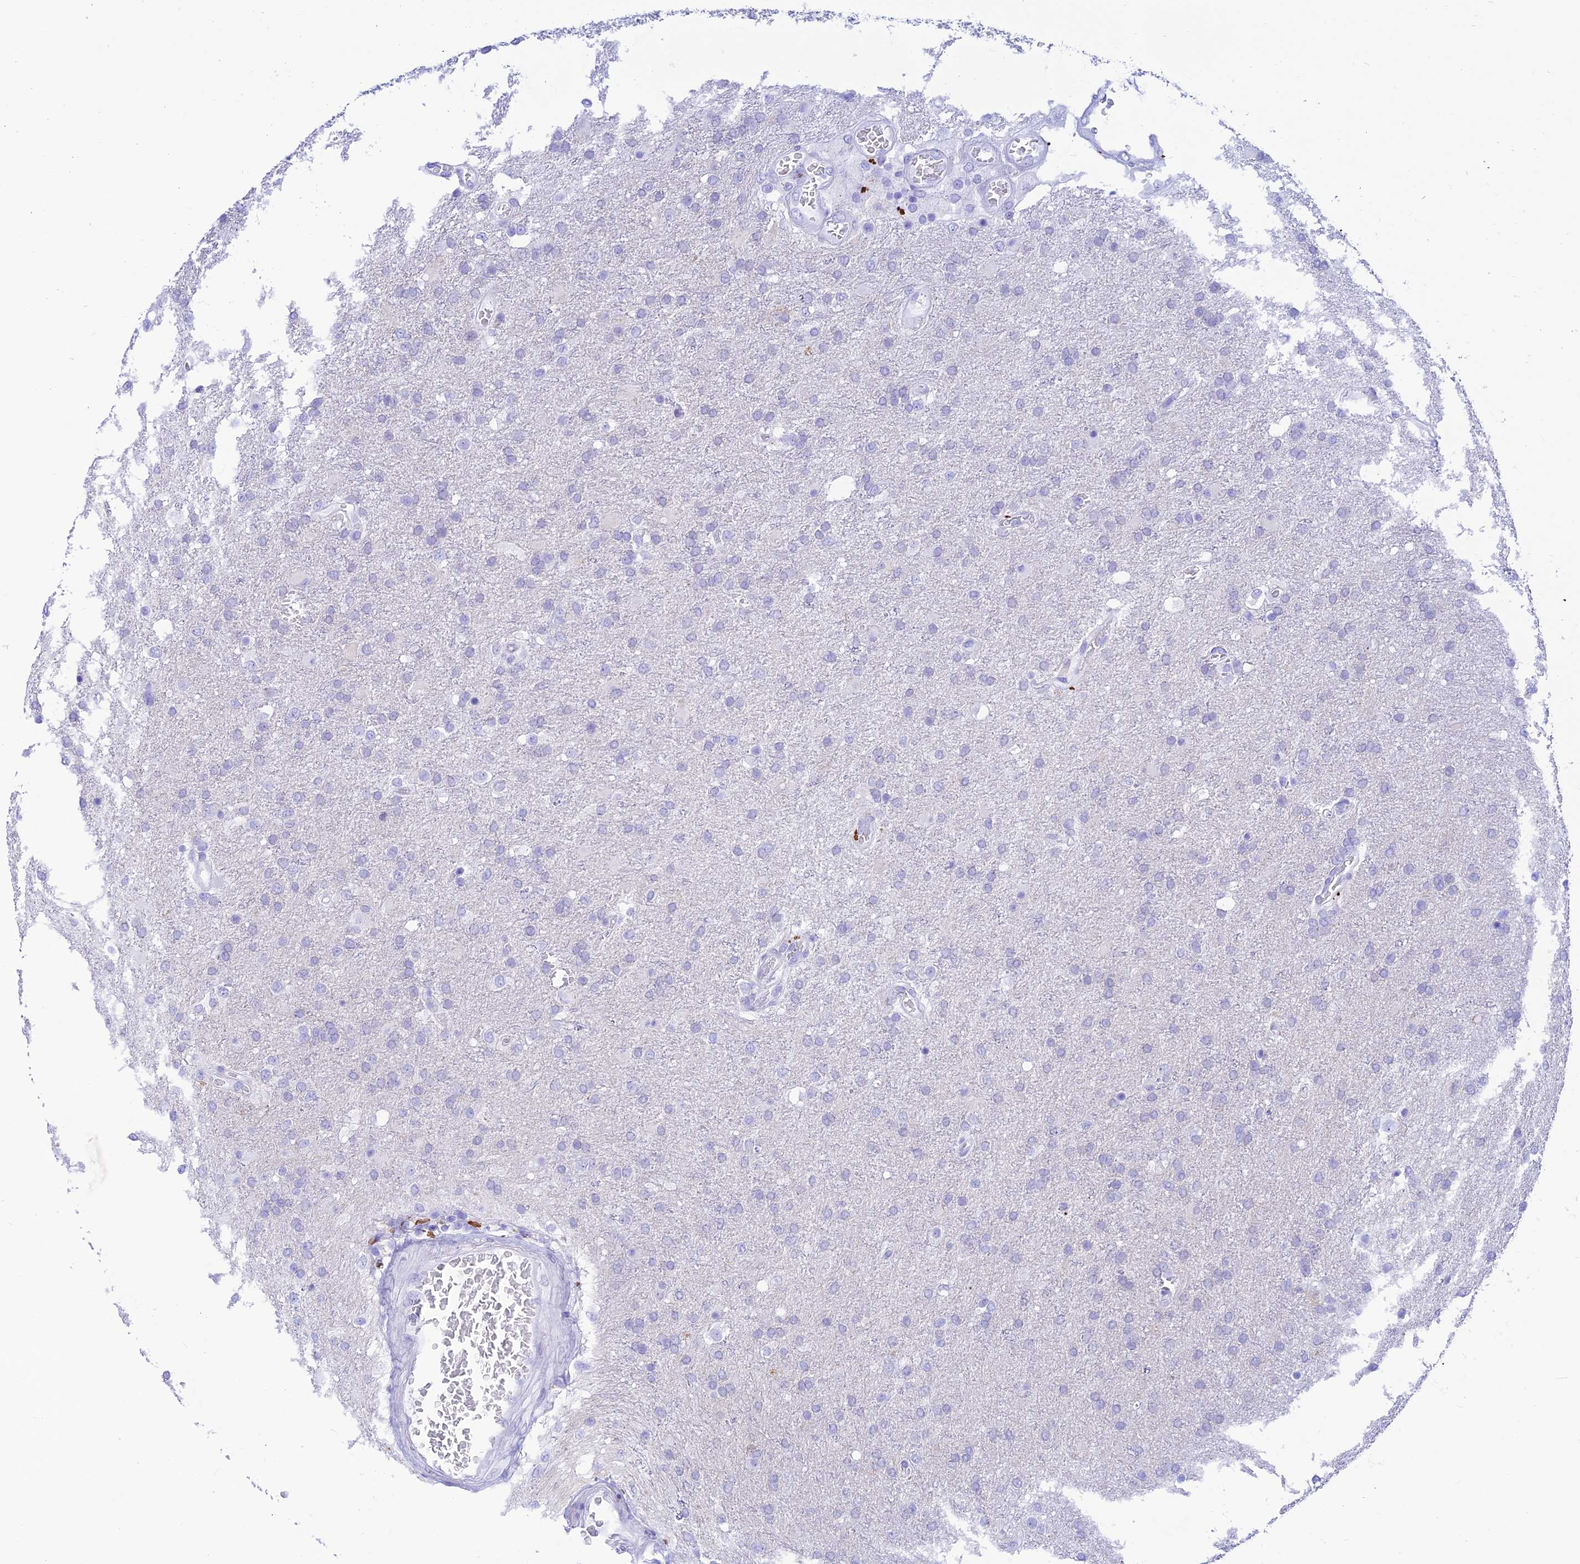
{"staining": {"intensity": "negative", "quantity": "none", "location": "none"}, "tissue": "glioma", "cell_type": "Tumor cells", "image_type": "cancer", "snomed": [{"axis": "morphology", "description": "Glioma, malignant, High grade"}, {"axis": "topography", "description": "Brain"}], "caption": "High power microscopy micrograph of an IHC histopathology image of malignant glioma (high-grade), revealing no significant staining in tumor cells.", "gene": "PRNP", "patient": {"sex": "female", "age": 74}}